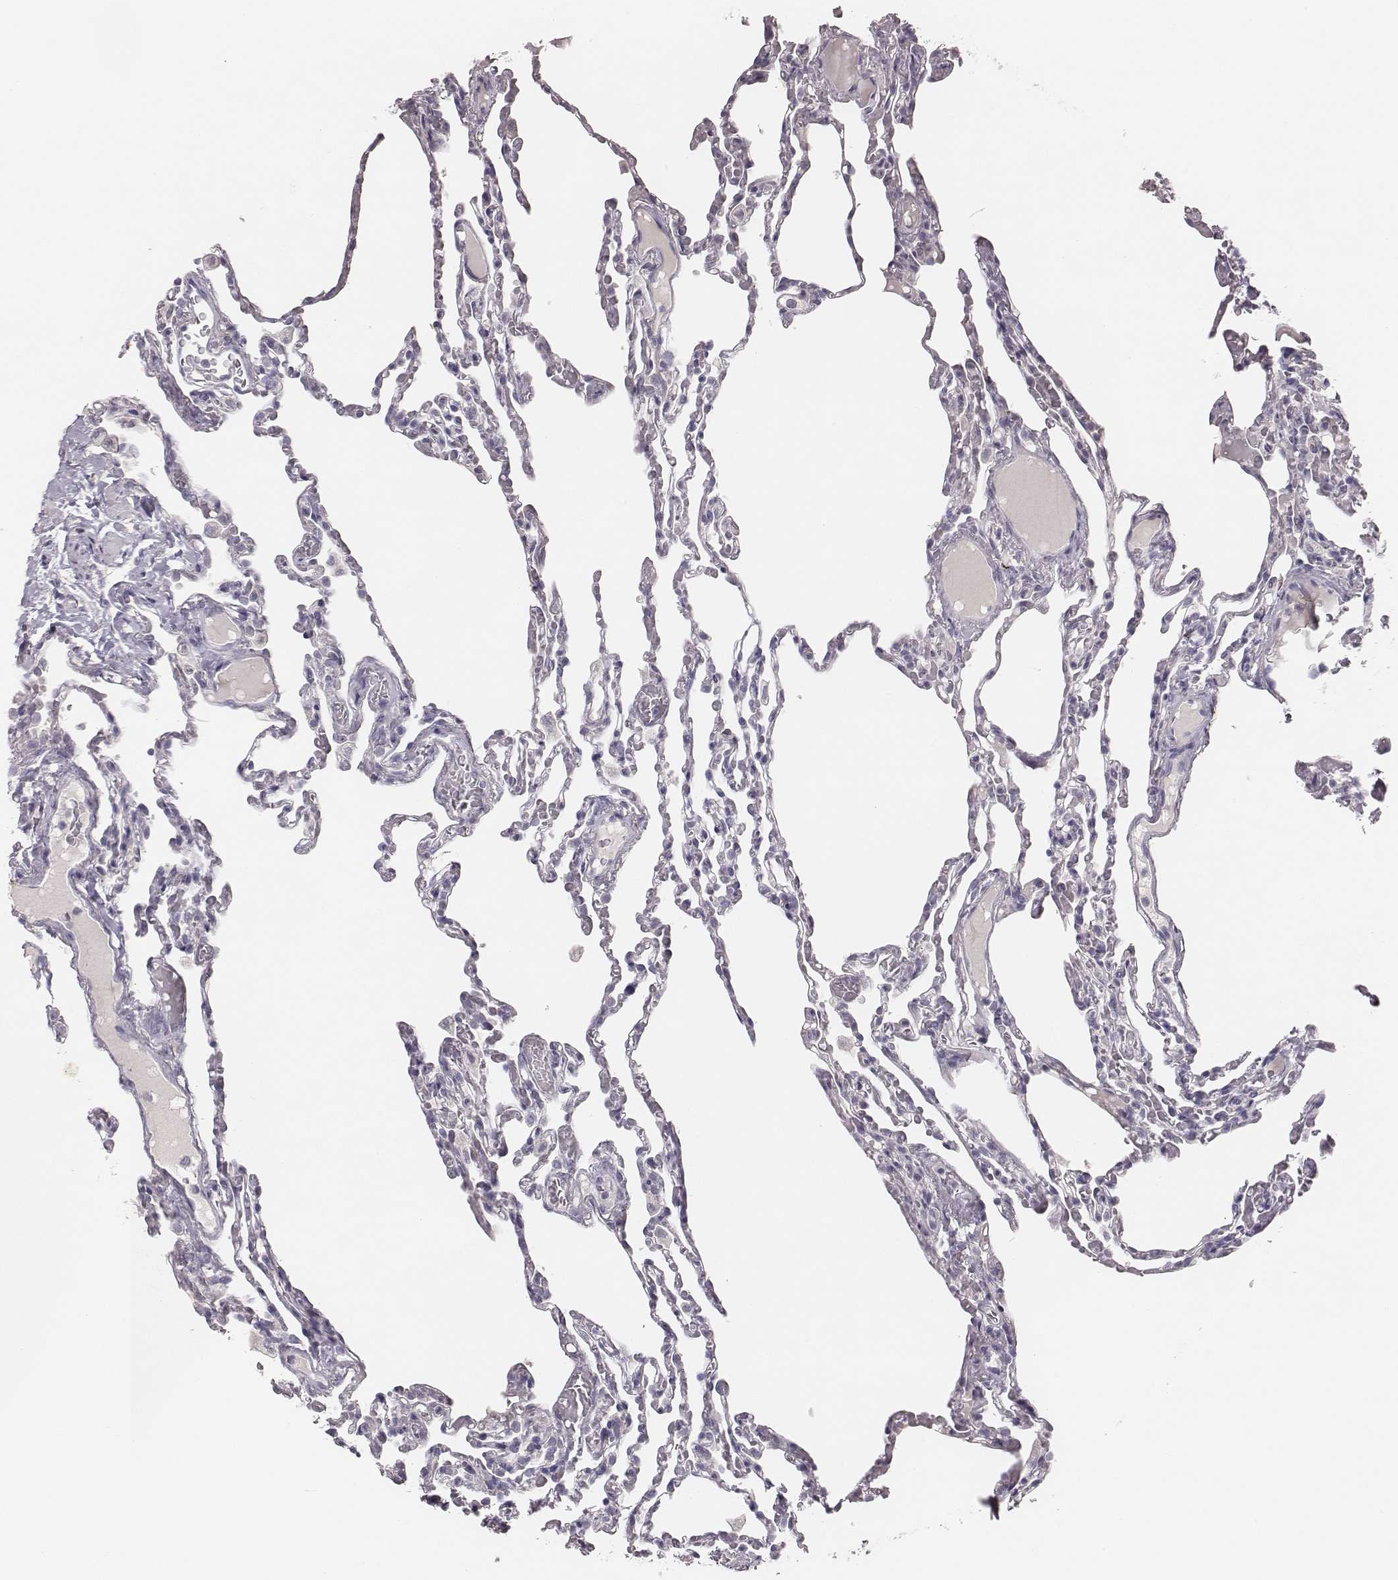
{"staining": {"intensity": "negative", "quantity": "none", "location": "none"}, "tissue": "lung", "cell_type": "Alveolar cells", "image_type": "normal", "snomed": [{"axis": "morphology", "description": "Normal tissue, NOS"}, {"axis": "topography", "description": "Lung"}], "caption": "The IHC histopathology image has no significant positivity in alveolar cells of lung.", "gene": "MYH6", "patient": {"sex": "female", "age": 43}}